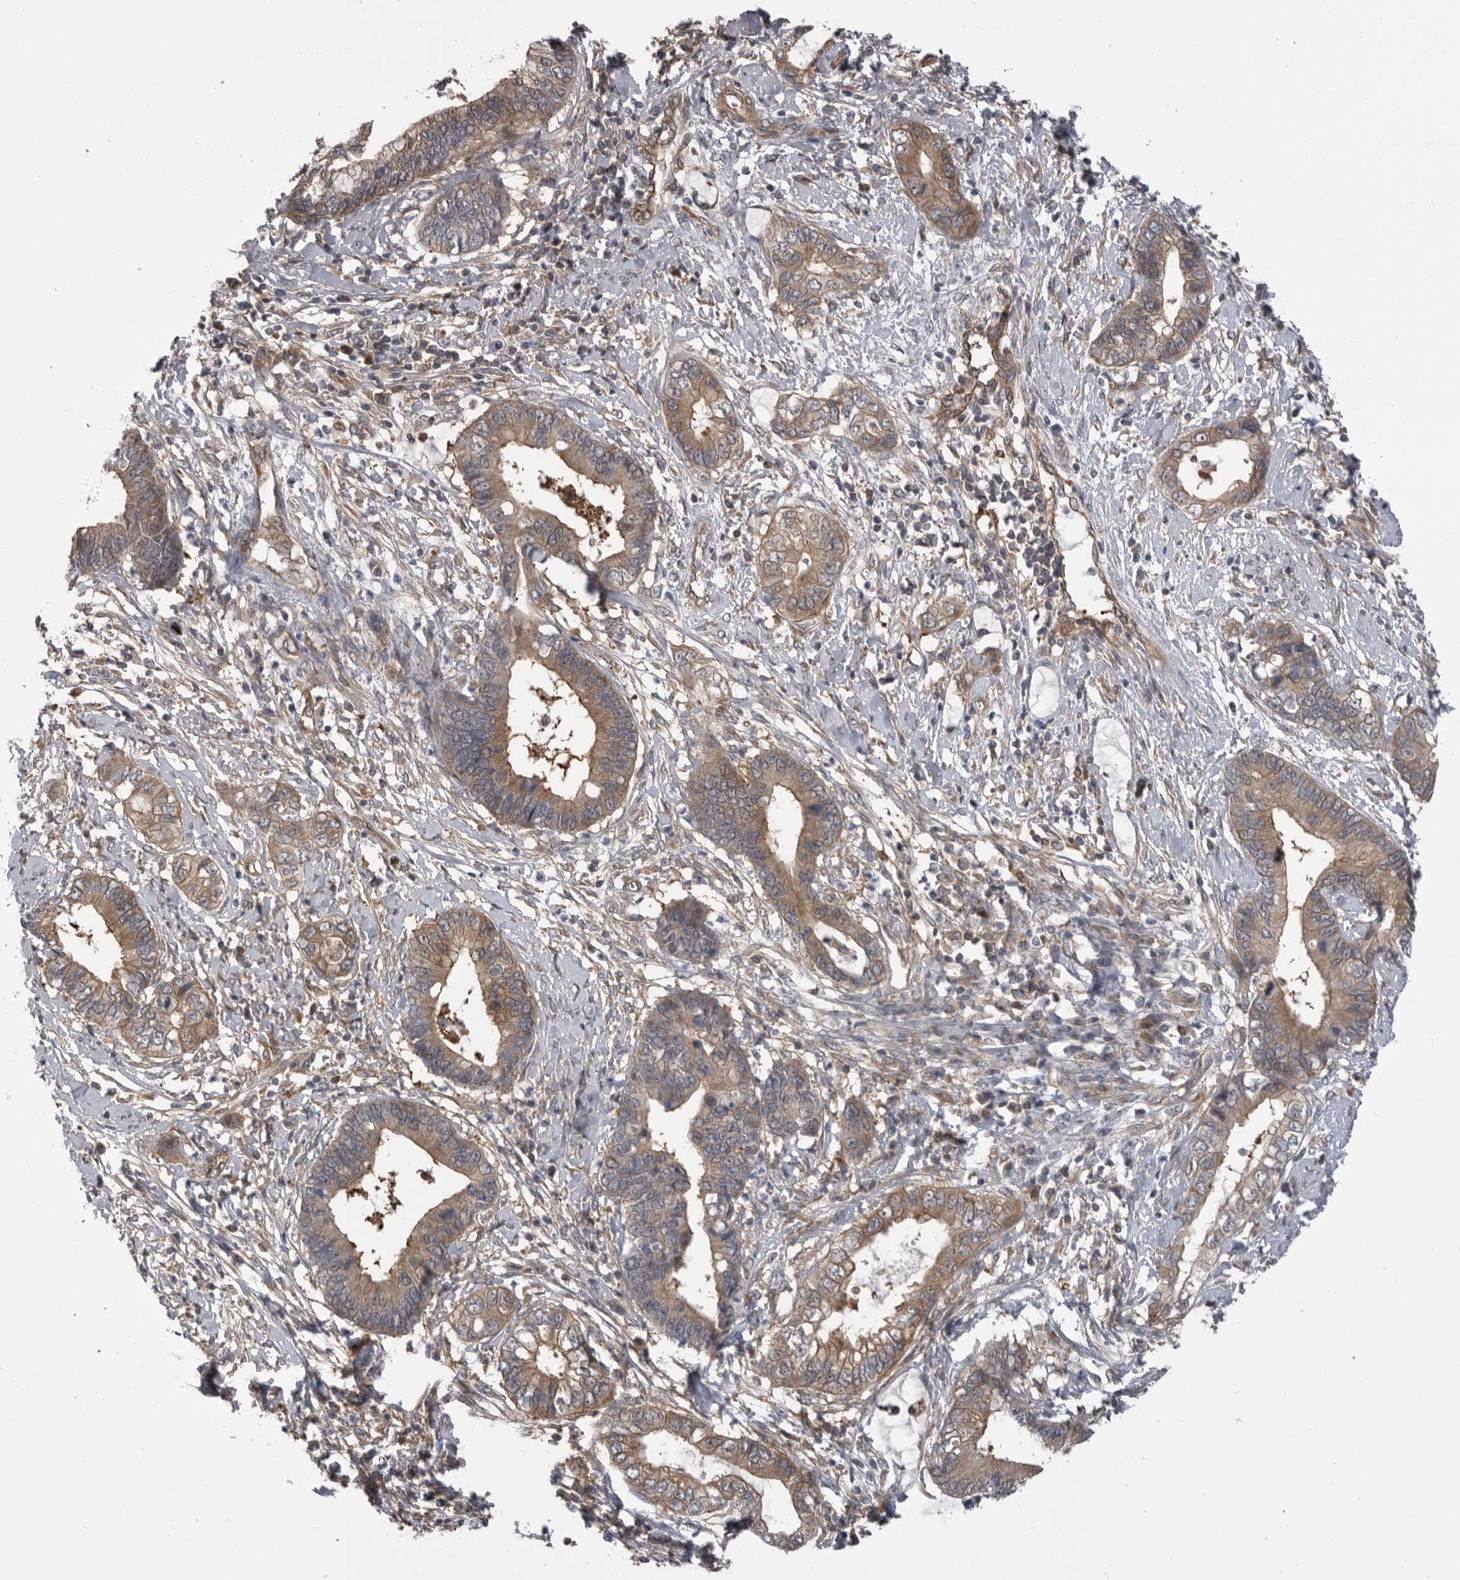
{"staining": {"intensity": "moderate", "quantity": ">75%", "location": "cytoplasmic/membranous"}, "tissue": "cervical cancer", "cell_type": "Tumor cells", "image_type": "cancer", "snomed": [{"axis": "morphology", "description": "Adenocarcinoma, NOS"}, {"axis": "topography", "description": "Cervix"}], "caption": "Human adenocarcinoma (cervical) stained for a protein (brown) exhibits moderate cytoplasmic/membranous positive expression in about >75% of tumor cells.", "gene": "RAB3GAP2", "patient": {"sex": "female", "age": 44}}